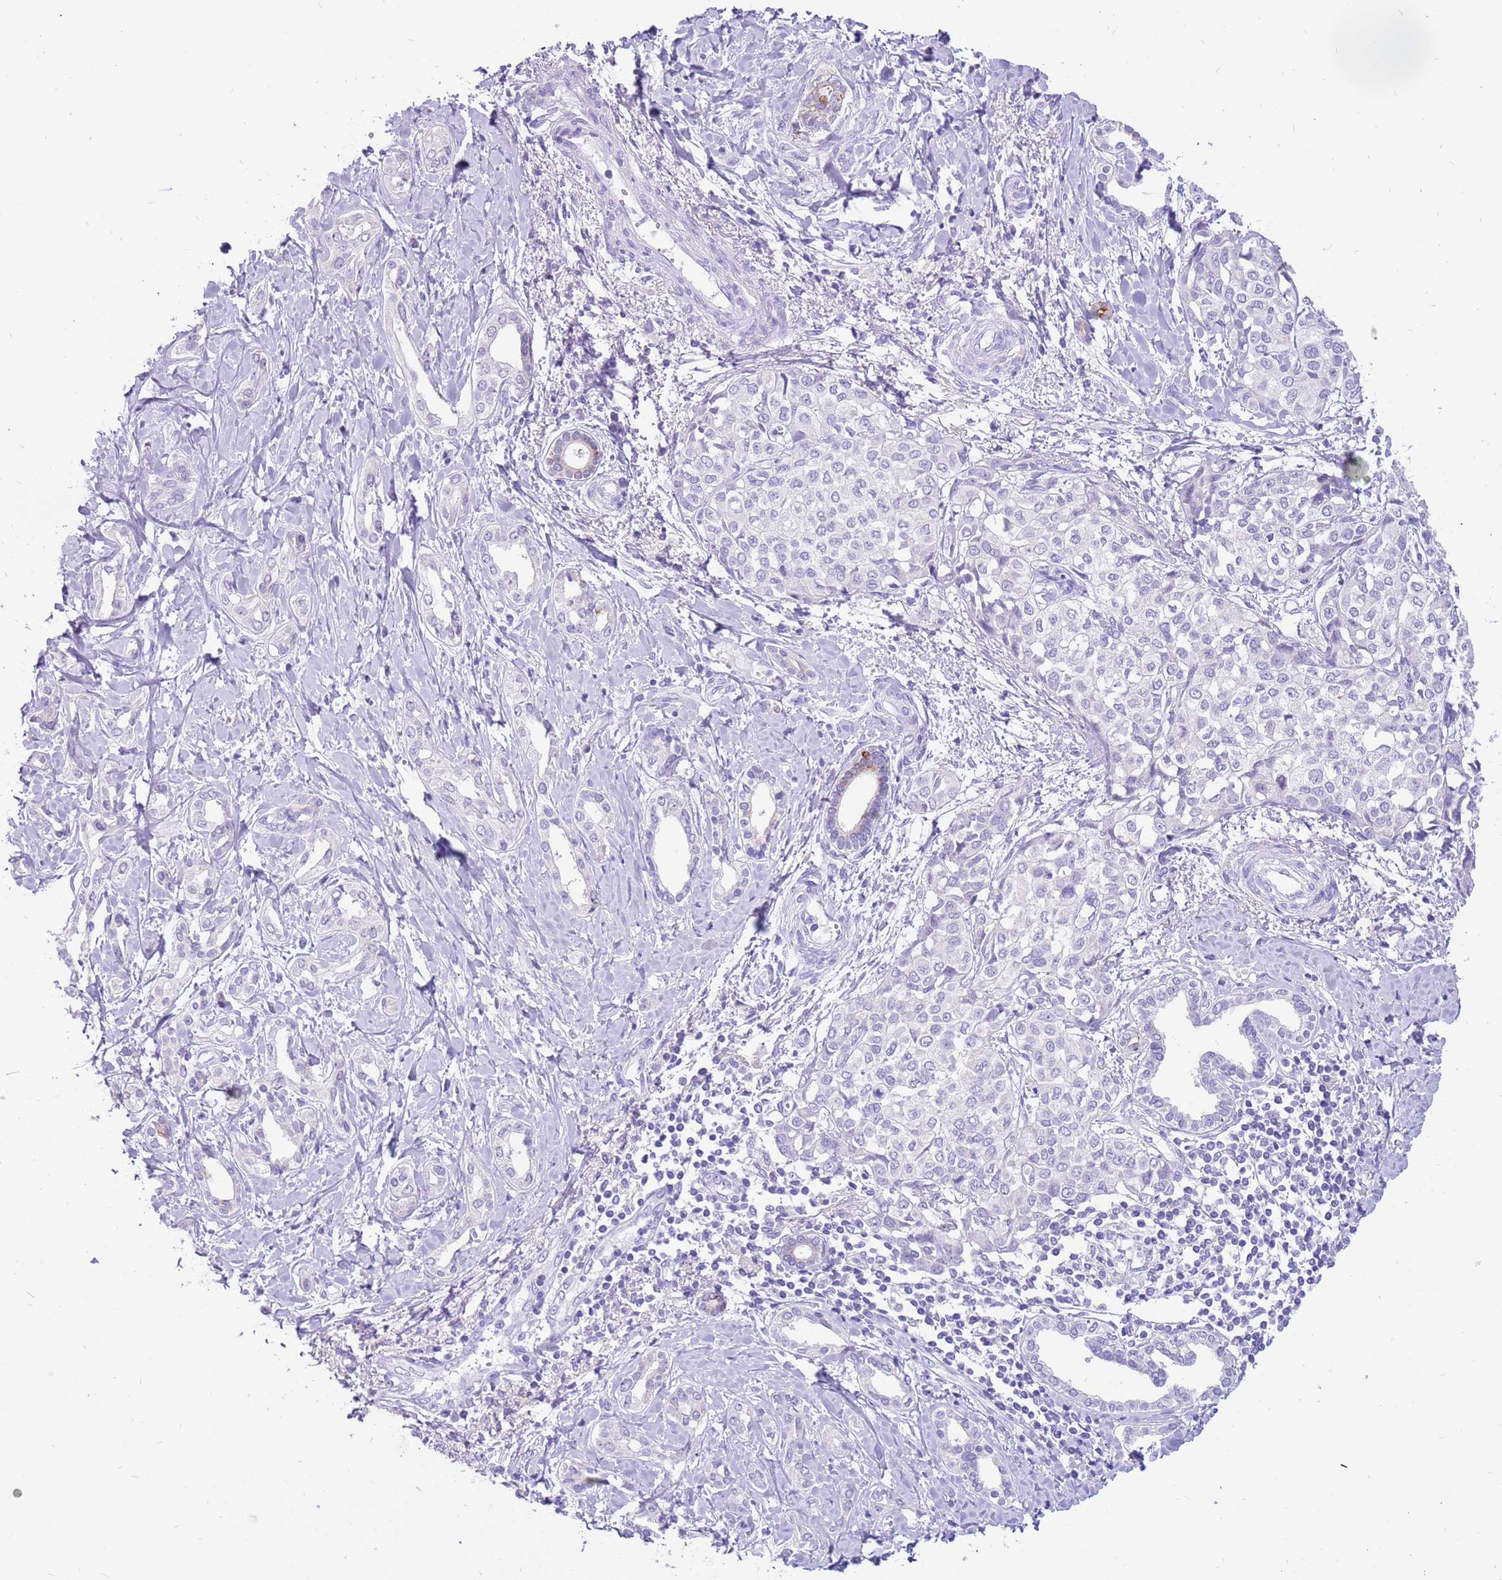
{"staining": {"intensity": "negative", "quantity": "none", "location": "none"}, "tissue": "liver cancer", "cell_type": "Tumor cells", "image_type": "cancer", "snomed": [{"axis": "morphology", "description": "Cholangiocarcinoma"}, {"axis": "topography", "description": "Liver"}], "caption": "Immunohistochemistry histopathology image of neoplastic tissue: liver cholangiocarcinoma stained with DAB demonstrates no significant protein staining in tumor cells. Brightfield microscopy of immunohistochemistry (IHC) stained with DAB (brown) and hematoxylin (blue), captured at high magnification.", "gene": "R3HDM4", "patient": {"sex": "female", "age": 77}}